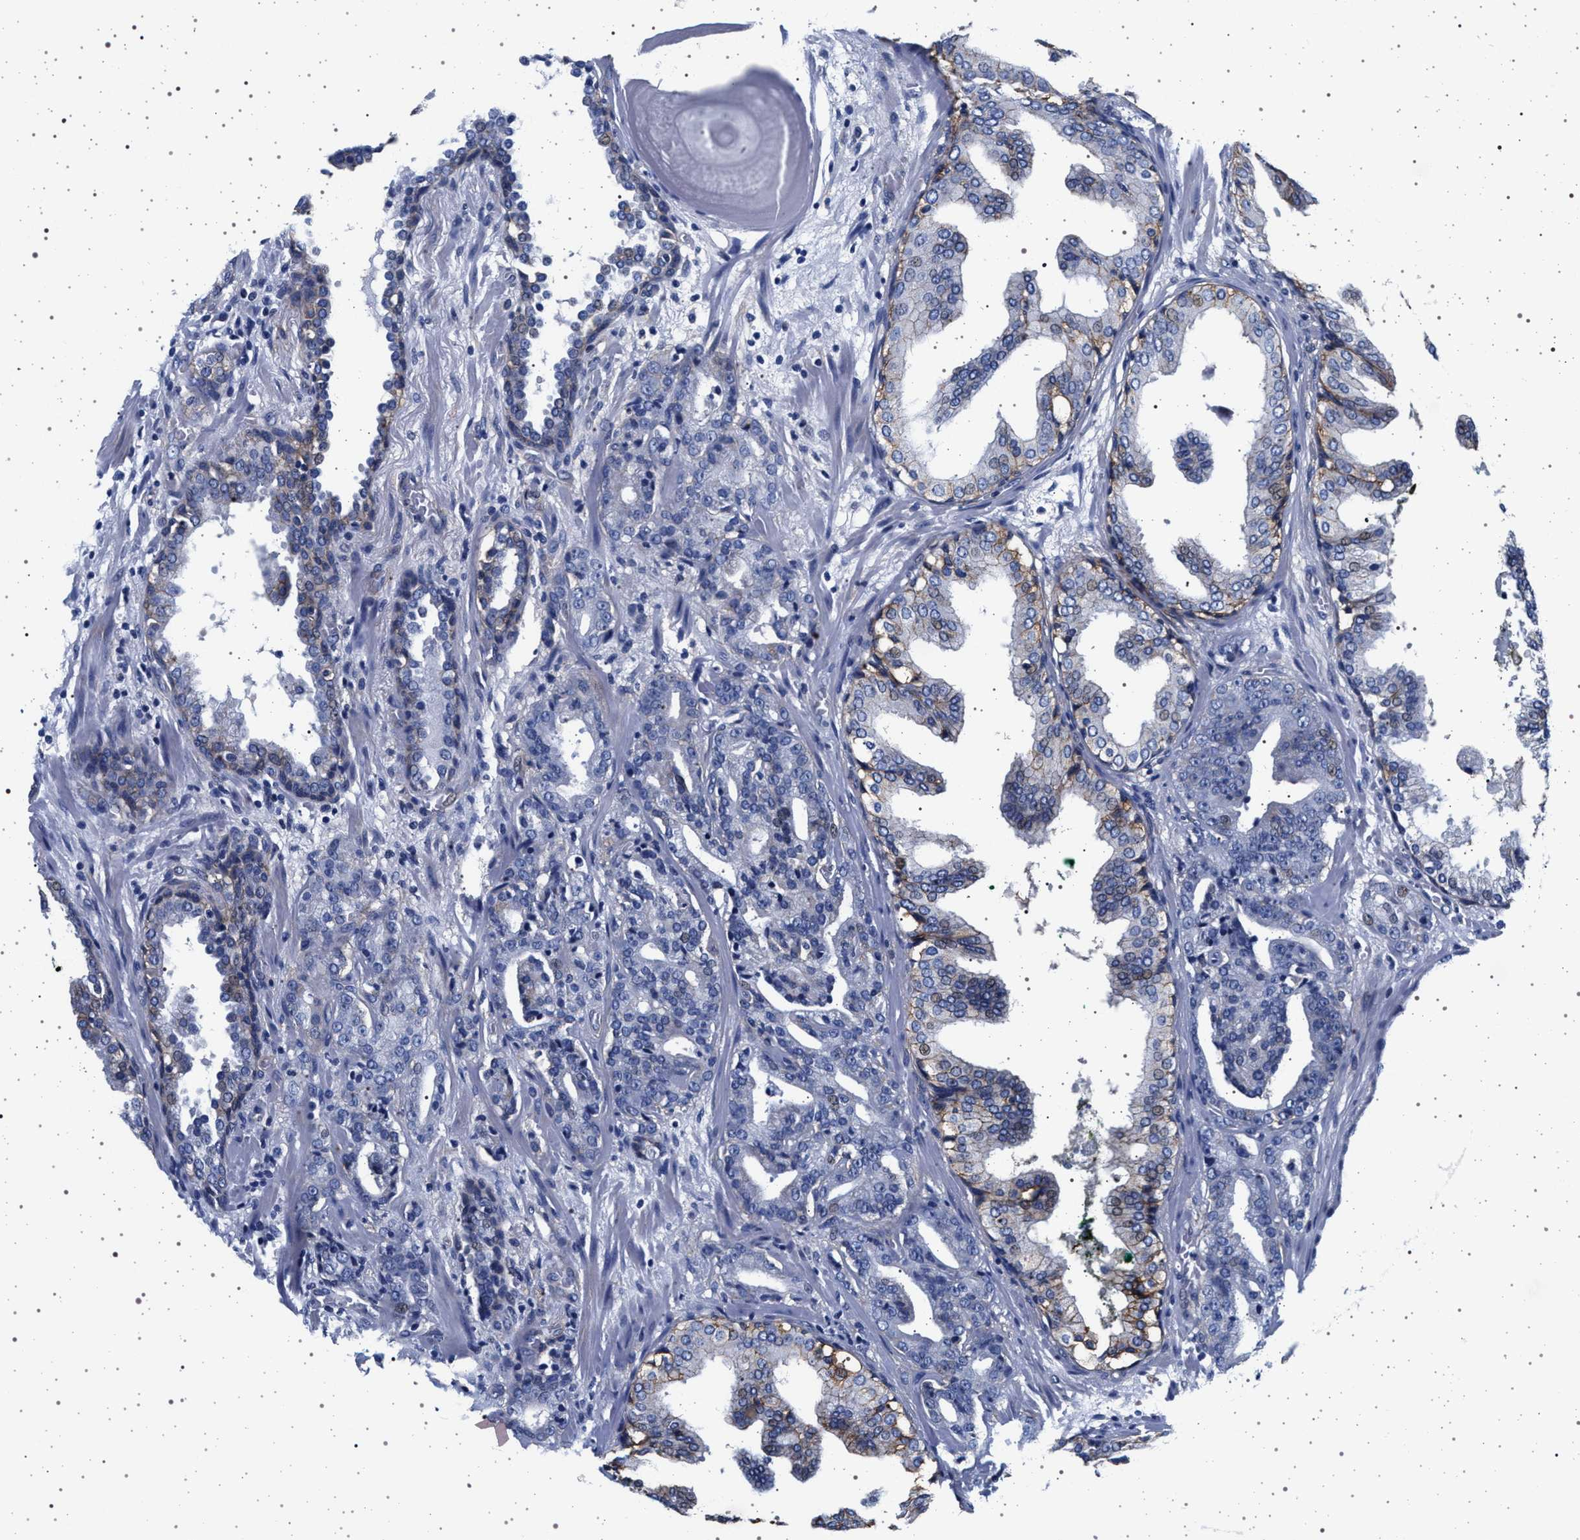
{"staining": {"intensity": "negative", "quantity": "none", "location": "none"}, "tissue": "prostate cancer", "cell_type": "Tumor cells", "image_type": "cancer", "snomed": [{"axis": "morphology", "description": "Adenocarcinoma, Low grade"}, {"axis": "topography", "description": "Prostate"}], "caption": "Image shows no protein staining in tumor cells of prostate cancer tissue.", "gene": "SLC9A1", "patient": {"sex": "male", "age": 63}}